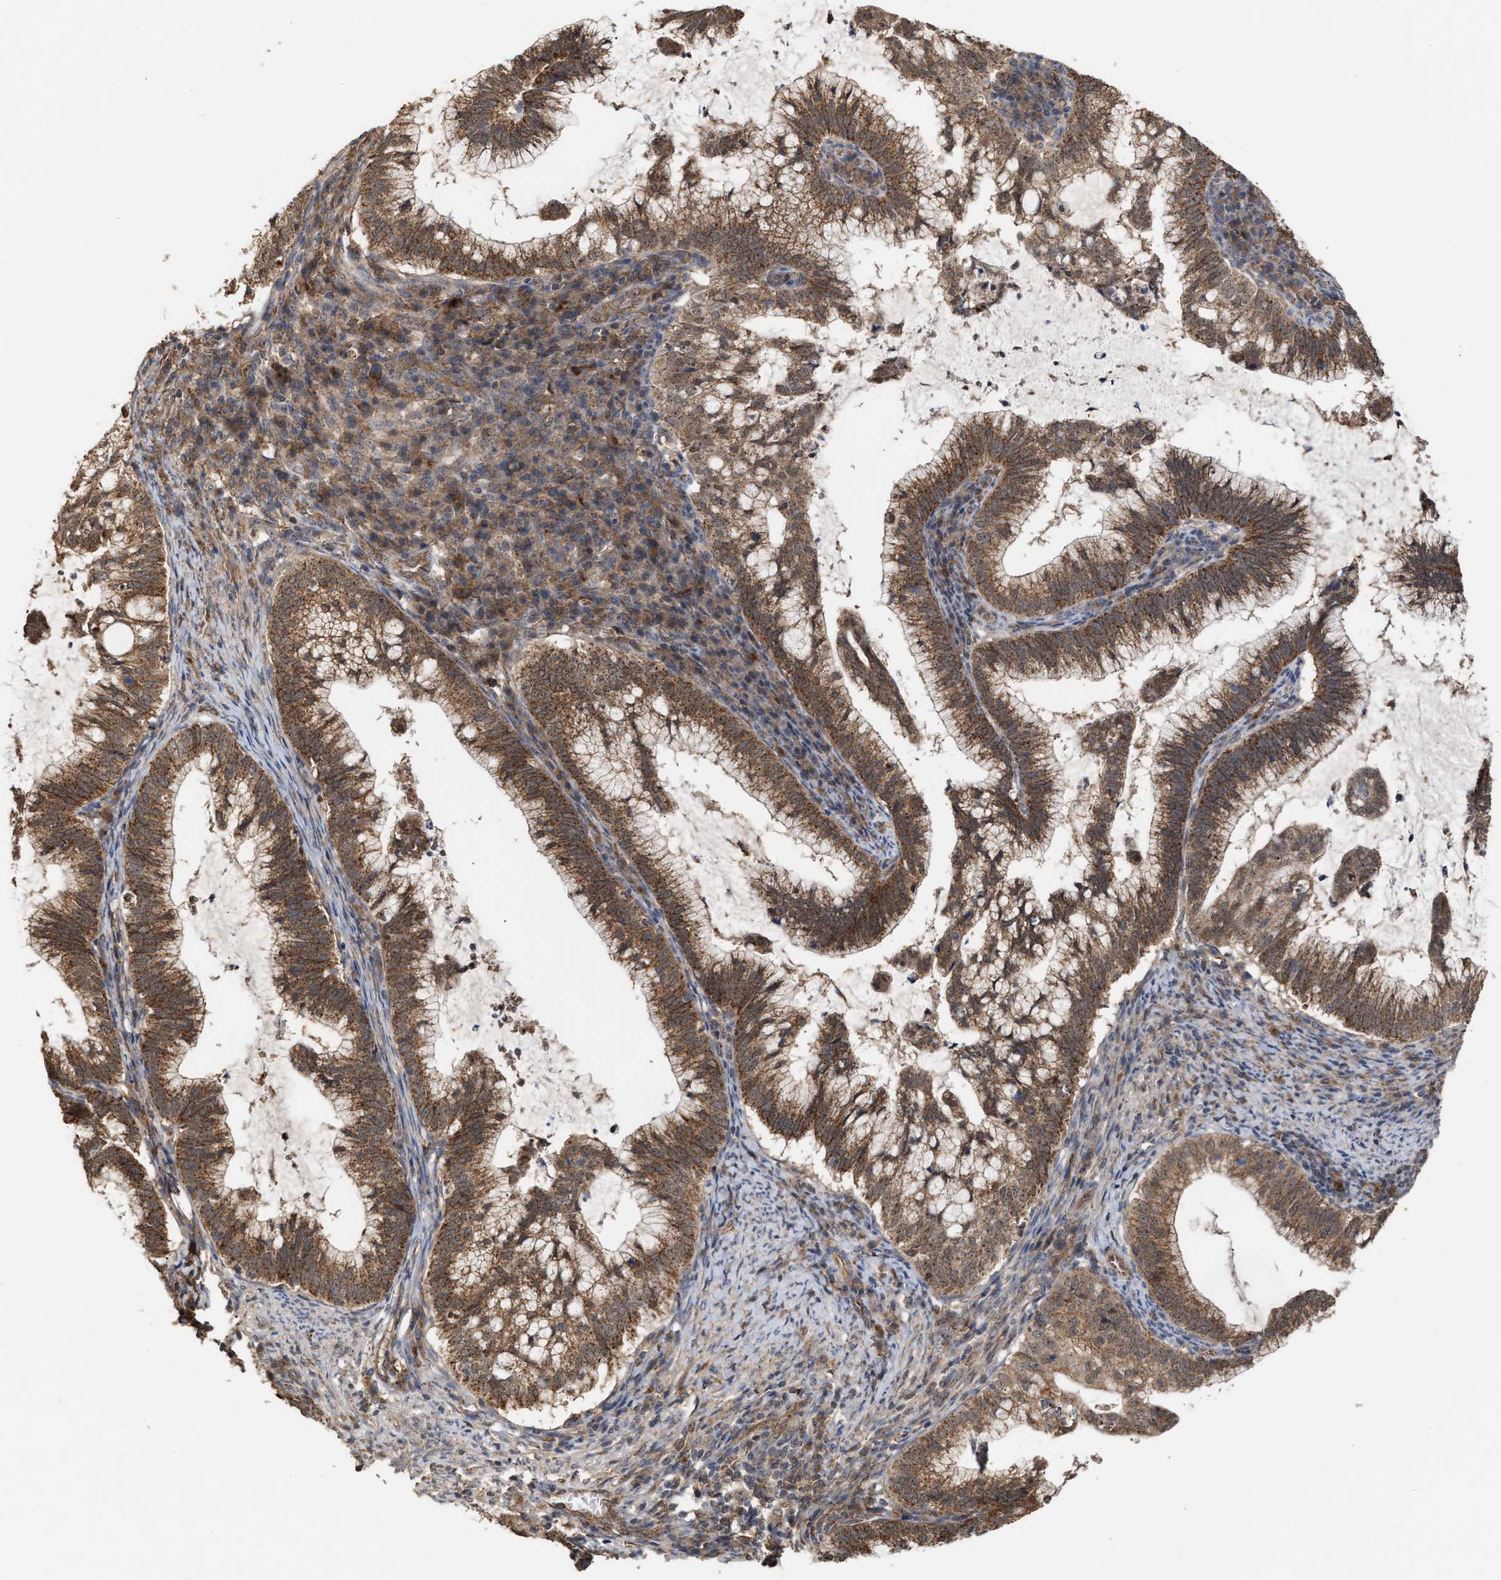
{"staining": {"intensity": "strong", "quantity": ">75%", "location": "cytoplasmic/membranous"}, "tissue": "cervical cancer", "cell_type": "Tumor cells", "image_type": "cancer", "snomed": [{"axis": "morphology", "description": "Adenocarcinoma, NOS"}, {"axis": "topography", "description": "Cervix"}], "caption": "About >75% of tumor cells in cervical cancer display strong cytoplasmic/membranous protein expression as visualized by brown immunohistochemical staining.", "gene": "EXOSC2", "patient": {"sex": "female", "age": 36}}